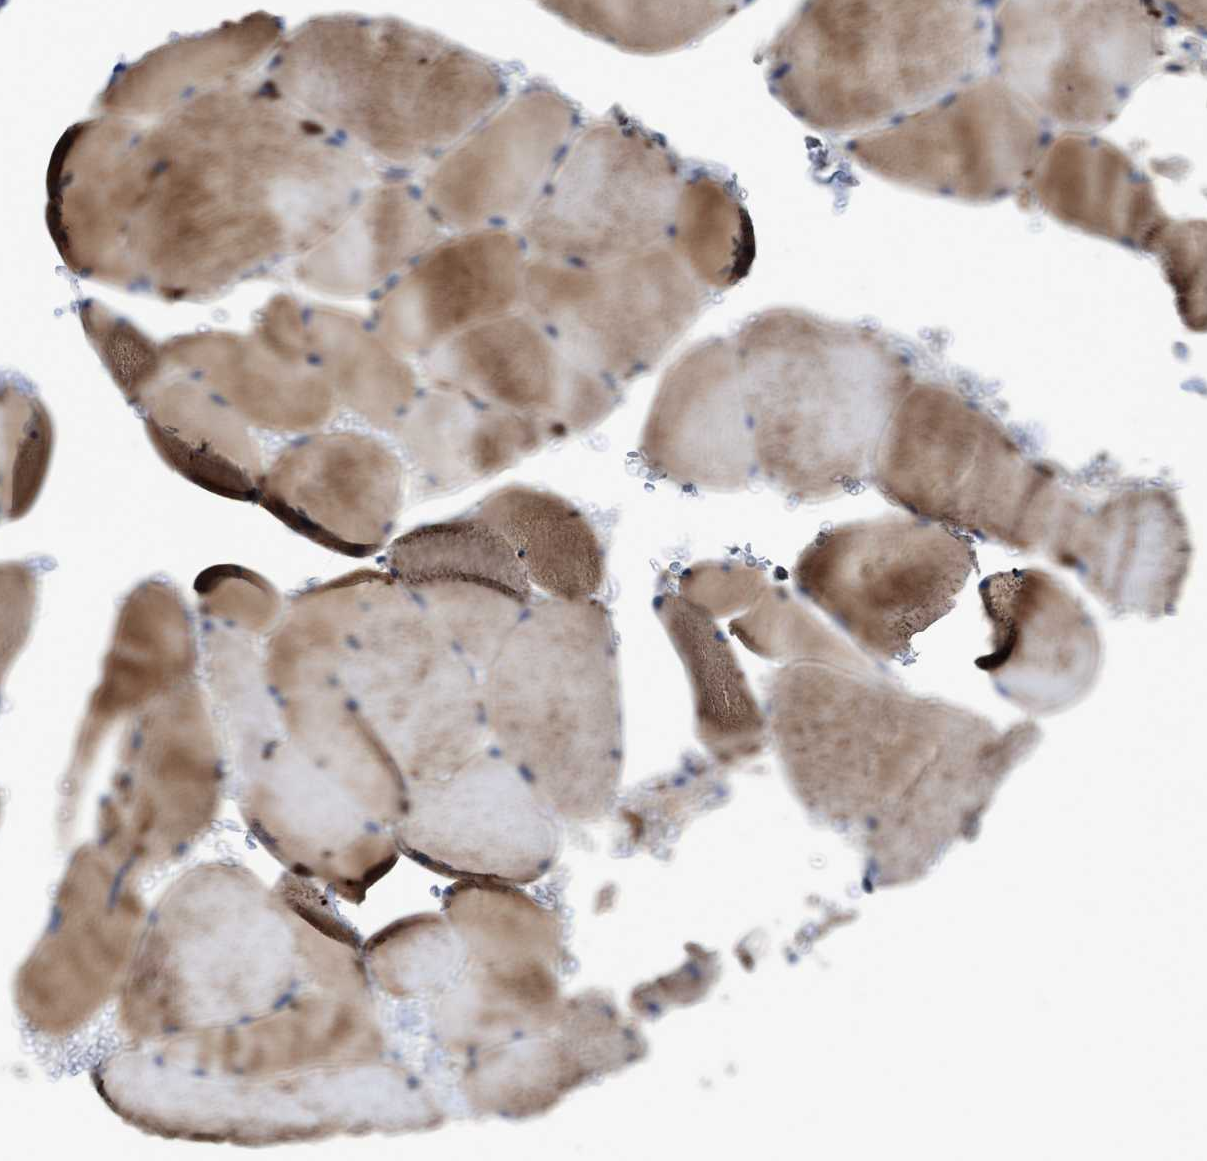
{"staining": {"intensity": "moderate", "quantity": ">75%", "location": "cytoplasmic/membranous"}, "tissue": "skeletal muscle", "cell_type": "Myocytes", "image_type": "normal", "snomed": [{"axis": "morphology", "description": "Normal tissue, NOS"}, {"axis": "topography", "description": "Skin"}, {"axis": "topography", "description": "Skeletal muscle"}], "caption": "An image showing moderate cytoplasmic/membranous positivity in approximately >75% of myocytes in unremarkable skeletal muscle, as visualized by brown immunohistochemical staining.", "gene": "KCNQ4", "patient": {"sex": "male", "age": 83}}